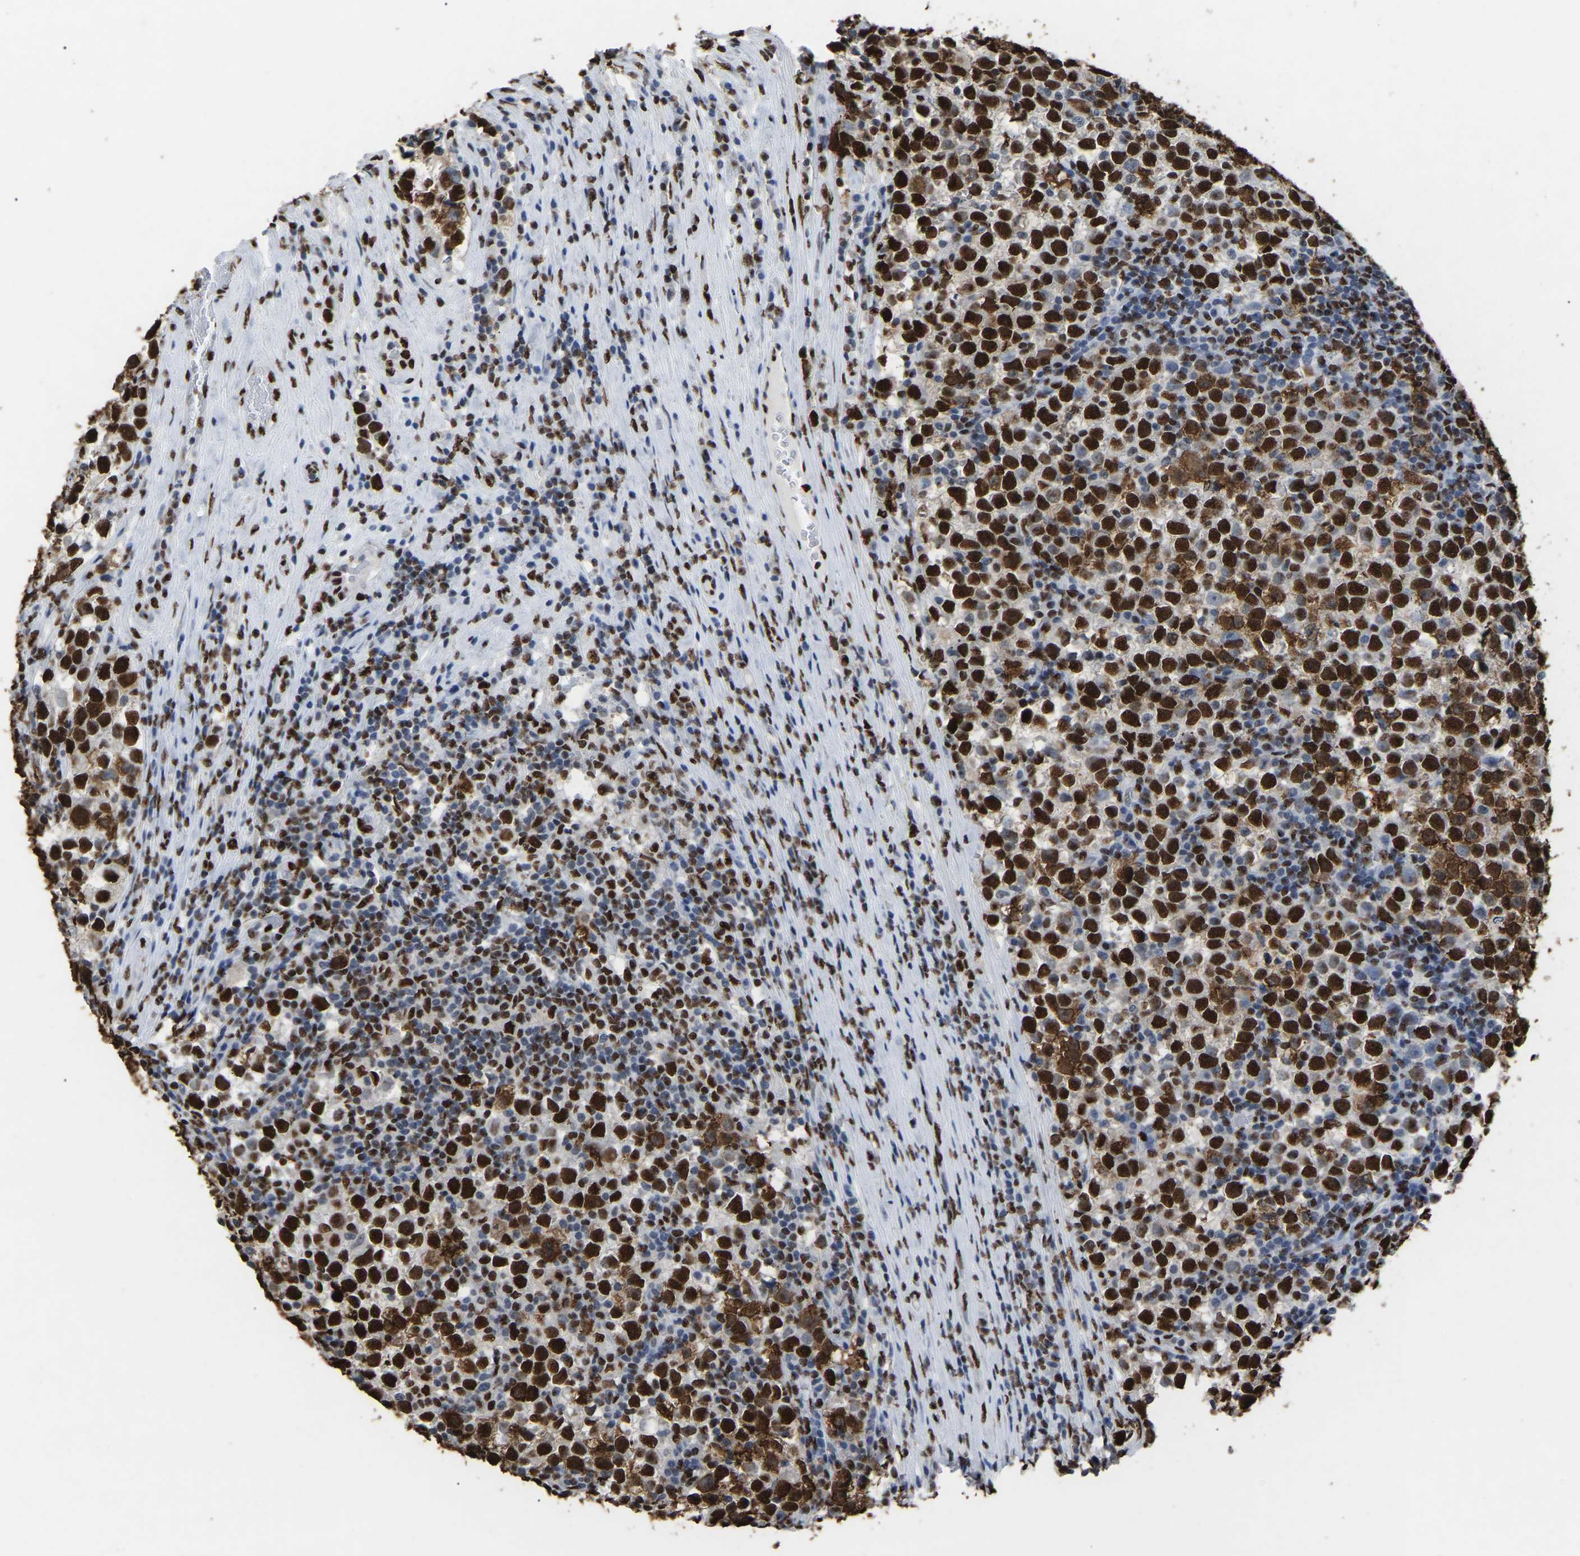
{"staining": {"intensity": "strong", "quantity": ">75%", "location": "nuclear"}, "tissue": "testis cancer", "cell_type": "Tumor cells", "image_type": "cancer", "snomed": [{"axis": "morphology", "description": "Normal tissue, NOS"}, {"axis": "morphology", "description": "Seminoma, NOS"}, {"axis": "topography", "description": "Testis"}], "caption": "Human testis cancer (seminoma) stained with a protein marker displays strong staining in tumor cells.", "gene": "RBL2", "patient": {"sex": "male", "age": 43}}